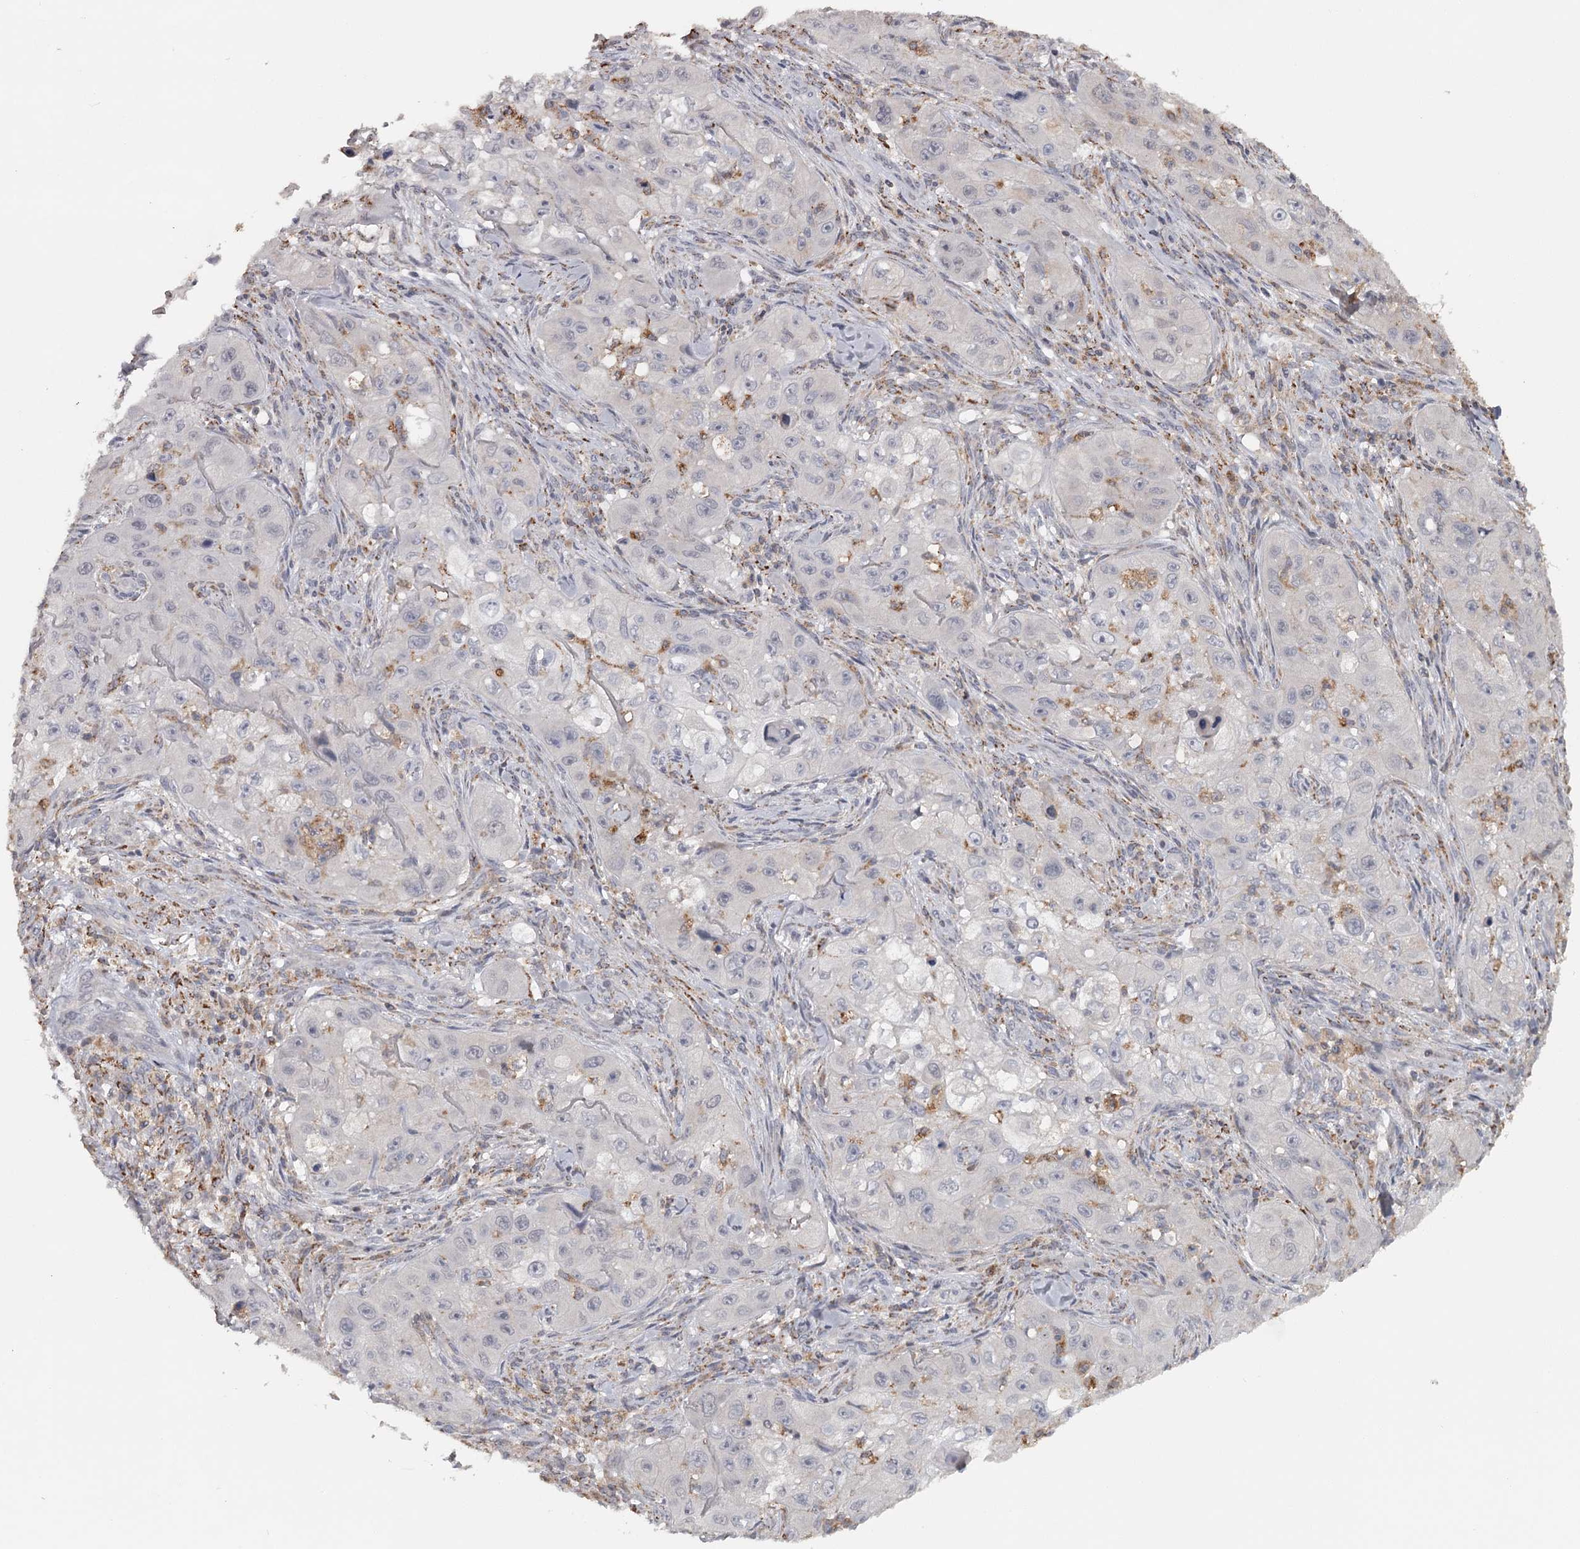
{"staining": {"intensity": "negative", "quantity": "none", "location": "none"}, "tissue": "skin cancer", "cell_type": "Tumor cells", "image_type": "cancer", "snomed": [{"axis": "morphology", "description": "Squamous cell carcinoma, NOS"}, {"axis": "topography", "description": "Skin"}, {"axis": "topography", "description": "Subcutis"}], "caption": "A micrograph of skin cancer stained for a protein reveals no brown staining in tumor cells.", "gene": "FAXC", "patient": {"sex": "male", "age": 73}}